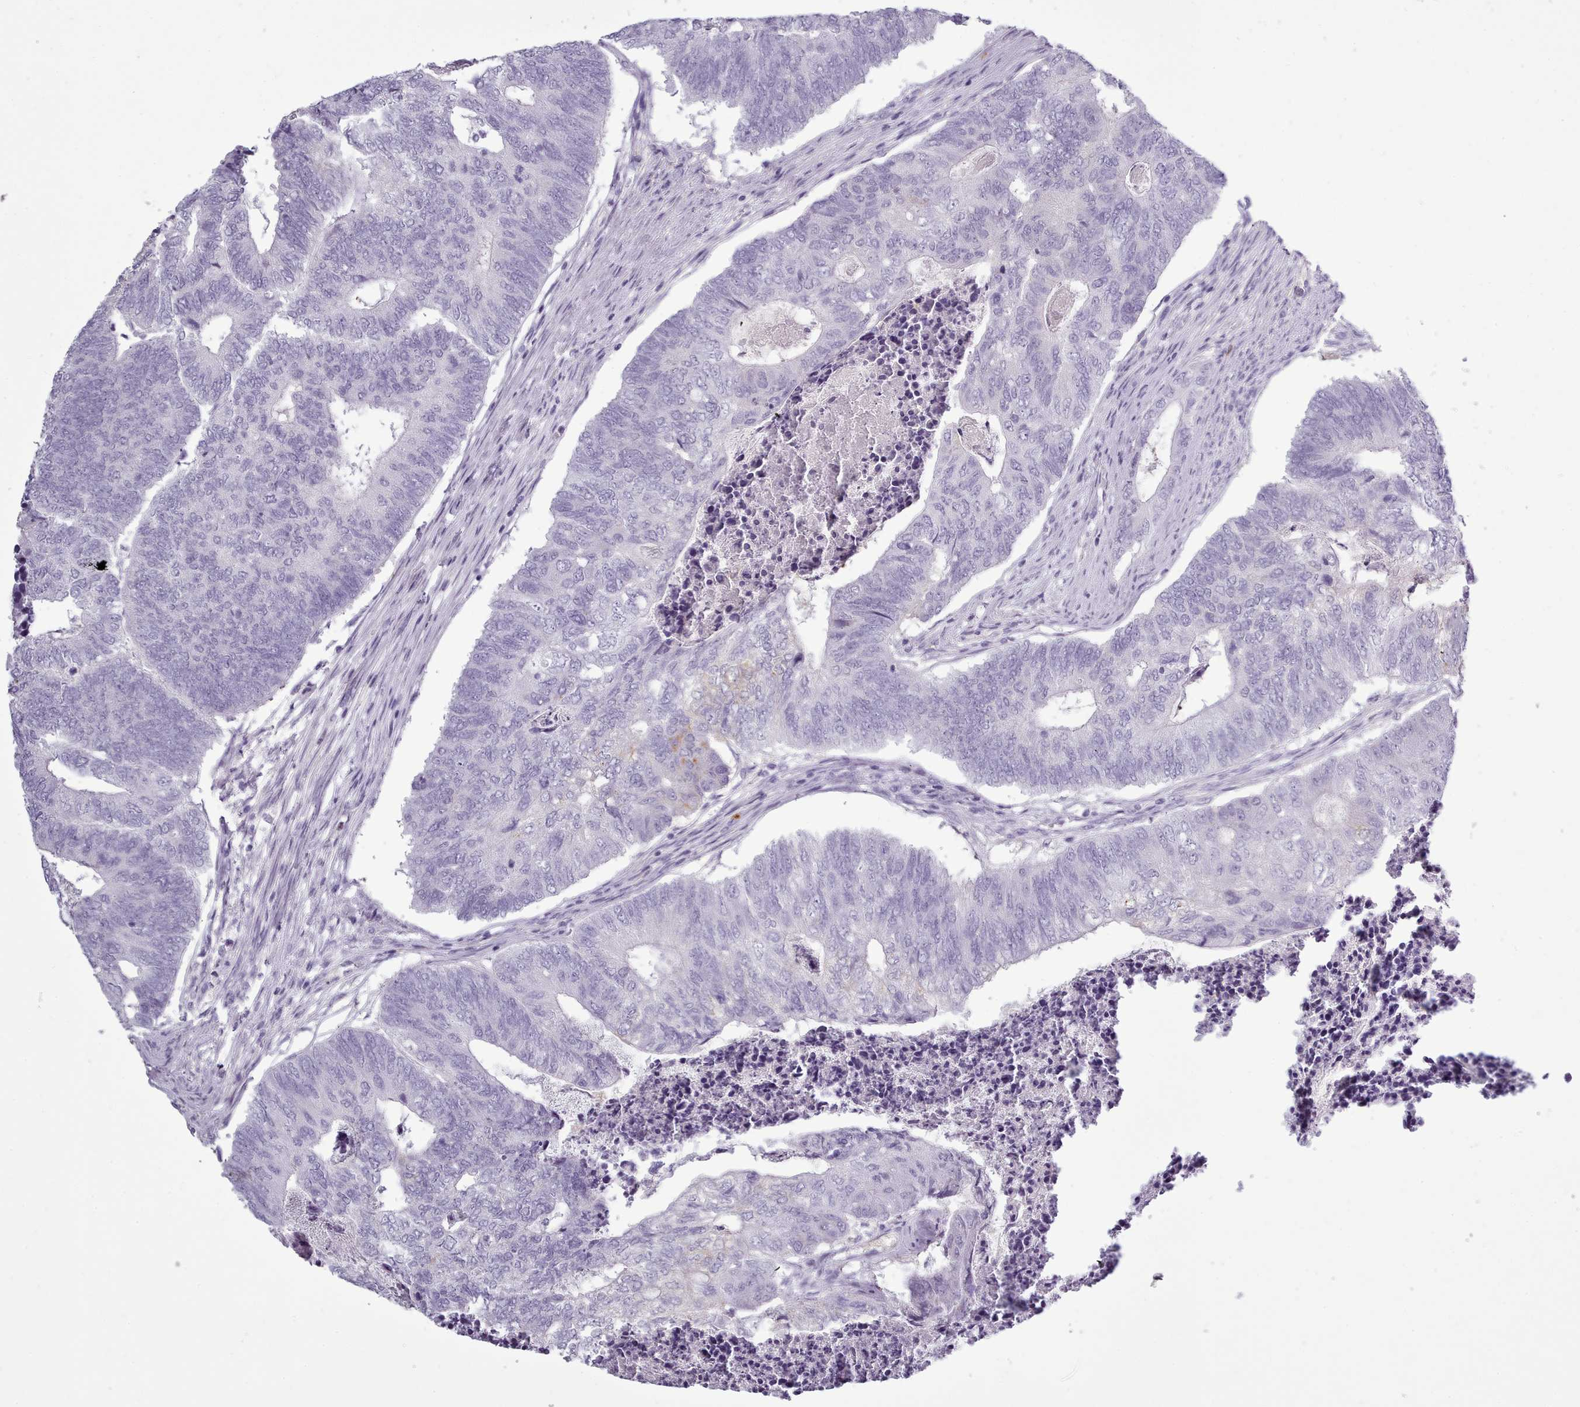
{"staining": {"intensity": "negative", "quantity": "none", "location": "none"}, "tissue": "colorectal cancer", "cell_type": "Tumor cells", "image_type": "cancer", "snomed": [{"axis": "morphology", "description": "Adenocarcinoma, NOS"}, {"axis": "topography", "description": "Colon"}], "caption": "Immunohistochemical staining of human colorectal adenocarcinoma exhibits no significant positivity in tumor cells.", "gene": "NDST2", "patient": {"sex": "female", "age": 67}}